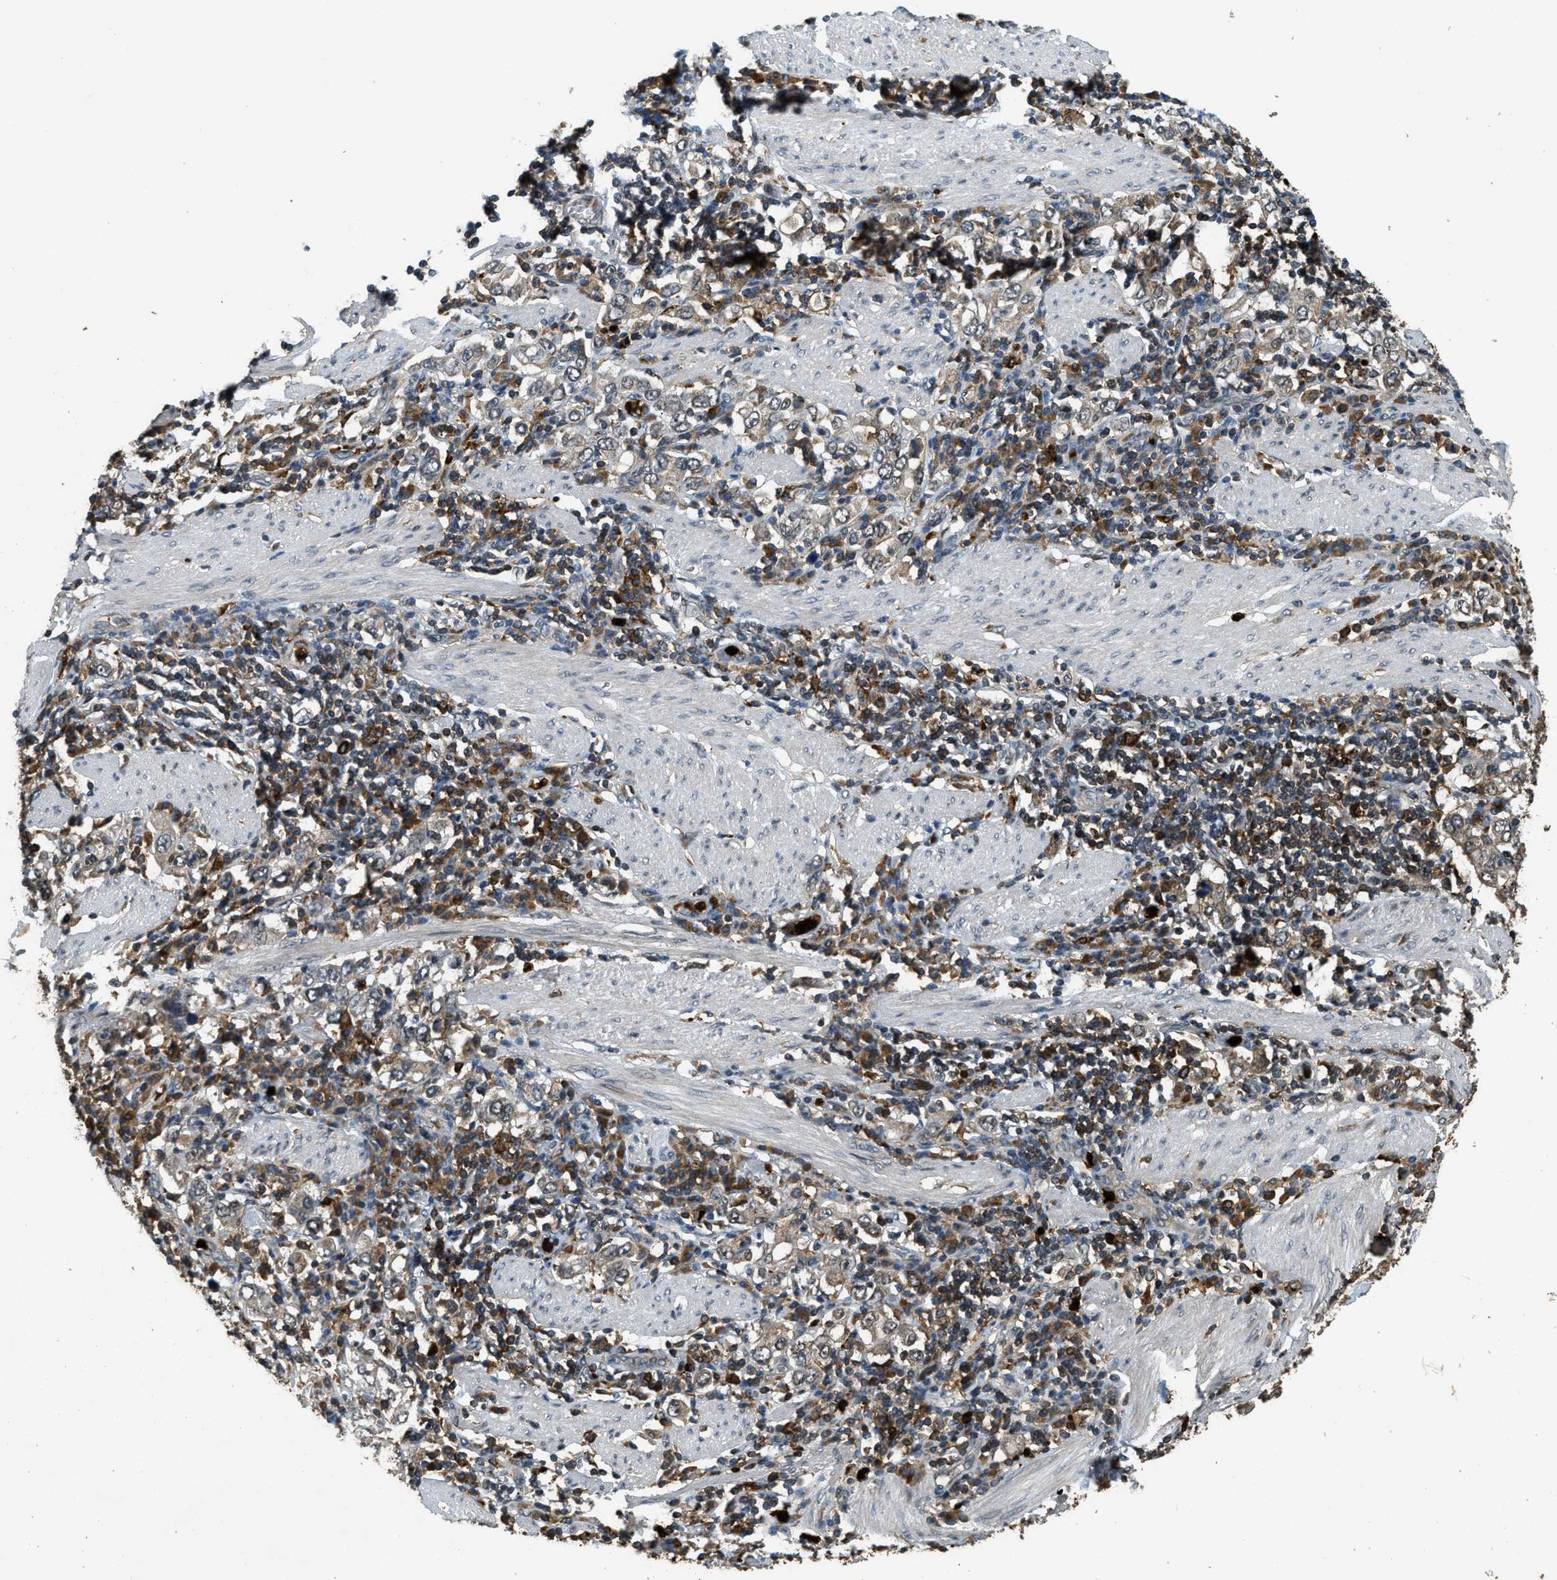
{"staining": {"intensity": "weak", "quantity": "<25%", "location": "cytoplasmic/membranous"}, "tissue": "stomach cancer", "cell_type": "Tumor cells", "image_type": "cancer", "snomed": [{"axis": "morphology", "description": "Adenocarcinoma, NOS"}, {"axis": "topography", "description": "Stomach, upper"}], "caption": "Protein analysis of adenocarcinoma (stomach) shows no significant expression in tumor cells.", "gene": "RNF141", "patient": {"sex": "male", "age": 62}}